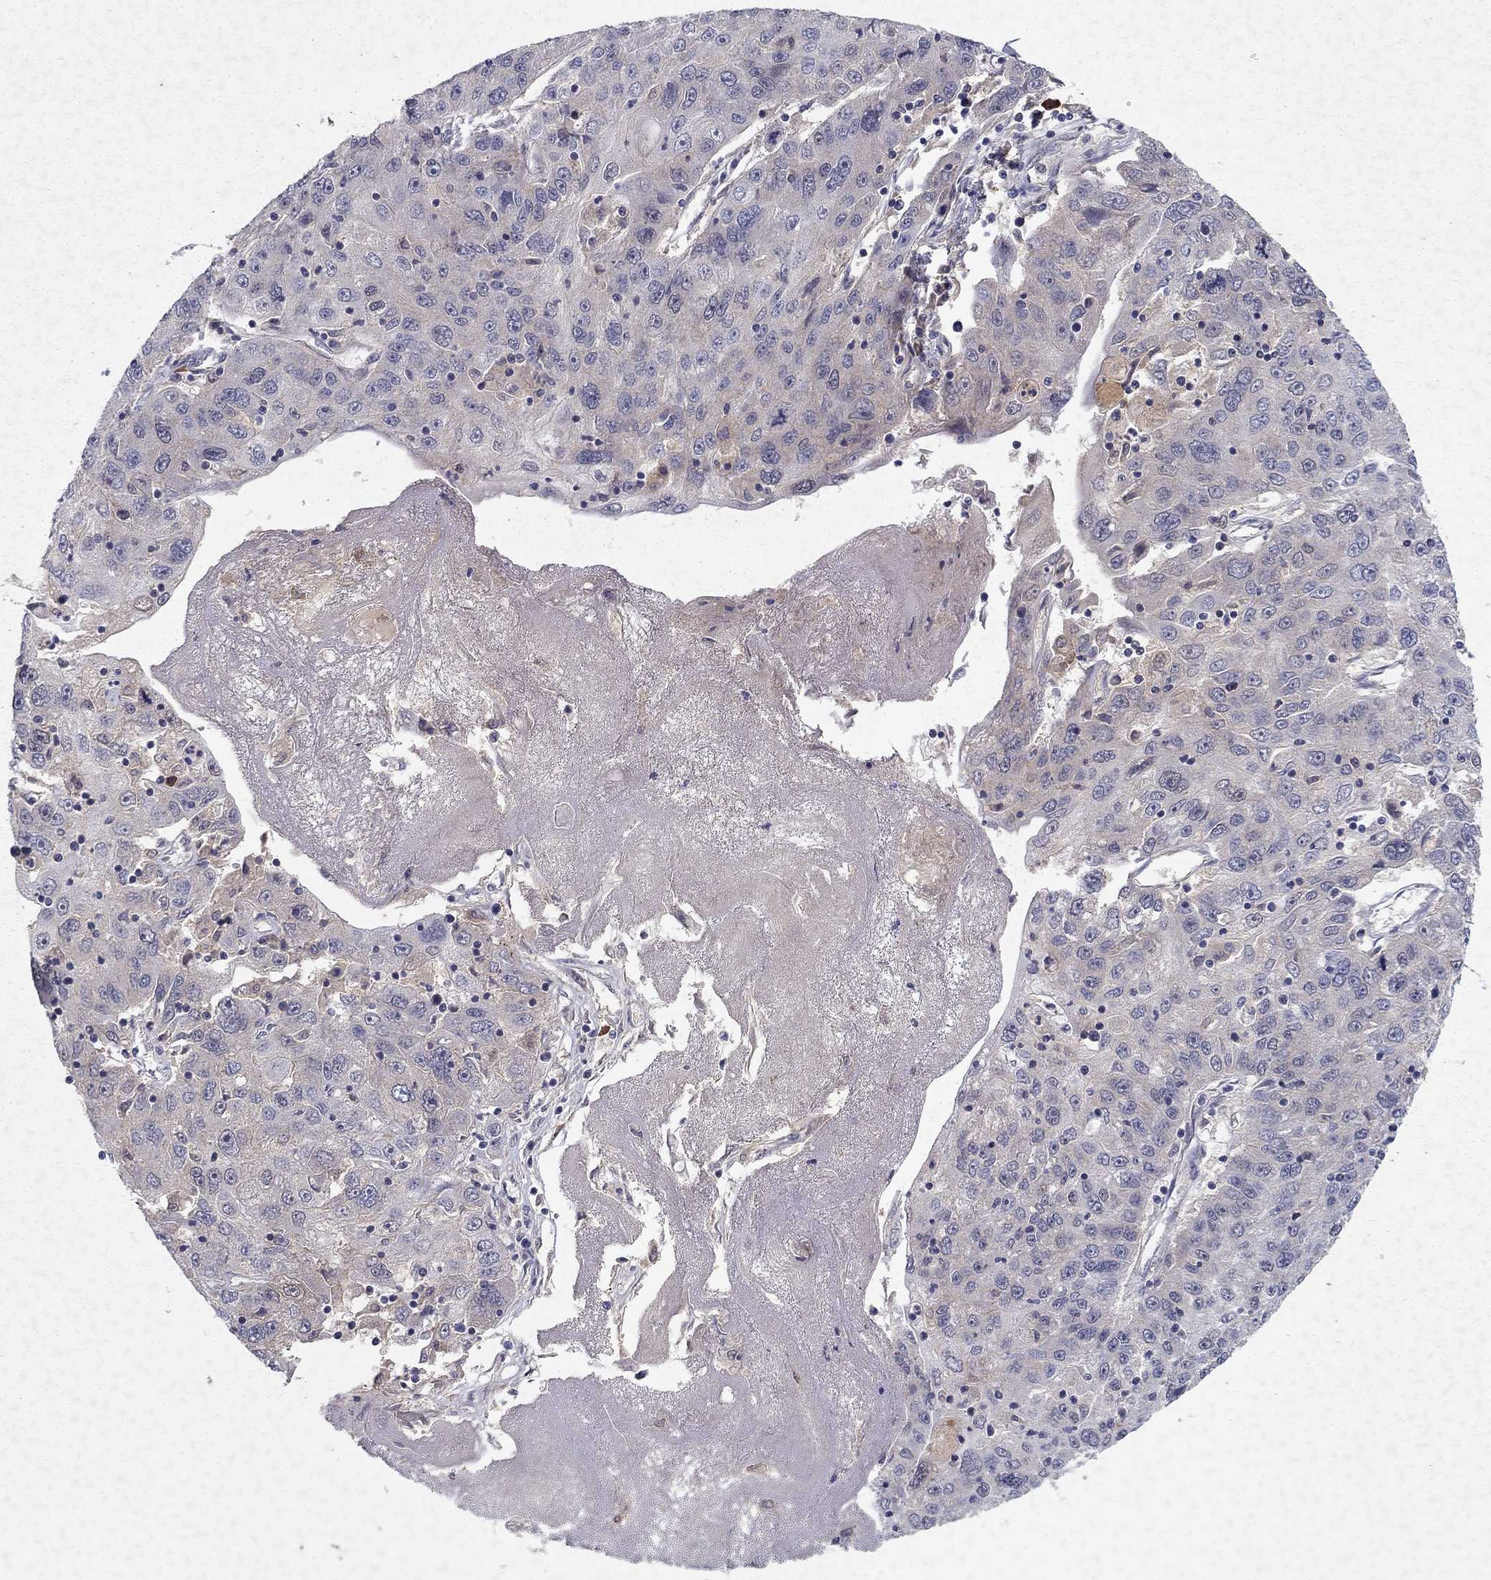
{"staining": {"intensity": "negative", "quantity": "none", "location": "none"}, "tissue": "stomach cancer", "cell_type": "Tumor cells", "image_type": "cancer", "snomed": [{"axis": "morphology", "description": "Adenocarcinoma, NOS"}, {"axis": "topography", "description": "Stomach"}], "caption": "Tumor cells show no significant protein expression in adenocarcinoma (stomach). (Stains: DAB (3,3'-diaminobenzidine) immunohistochemistry with hematoxylin counter stain, Microscopy: brightfield microscopy at high magnification).", "gene": "CRTC1", "patient": {"sex": "male", "age": 56}}